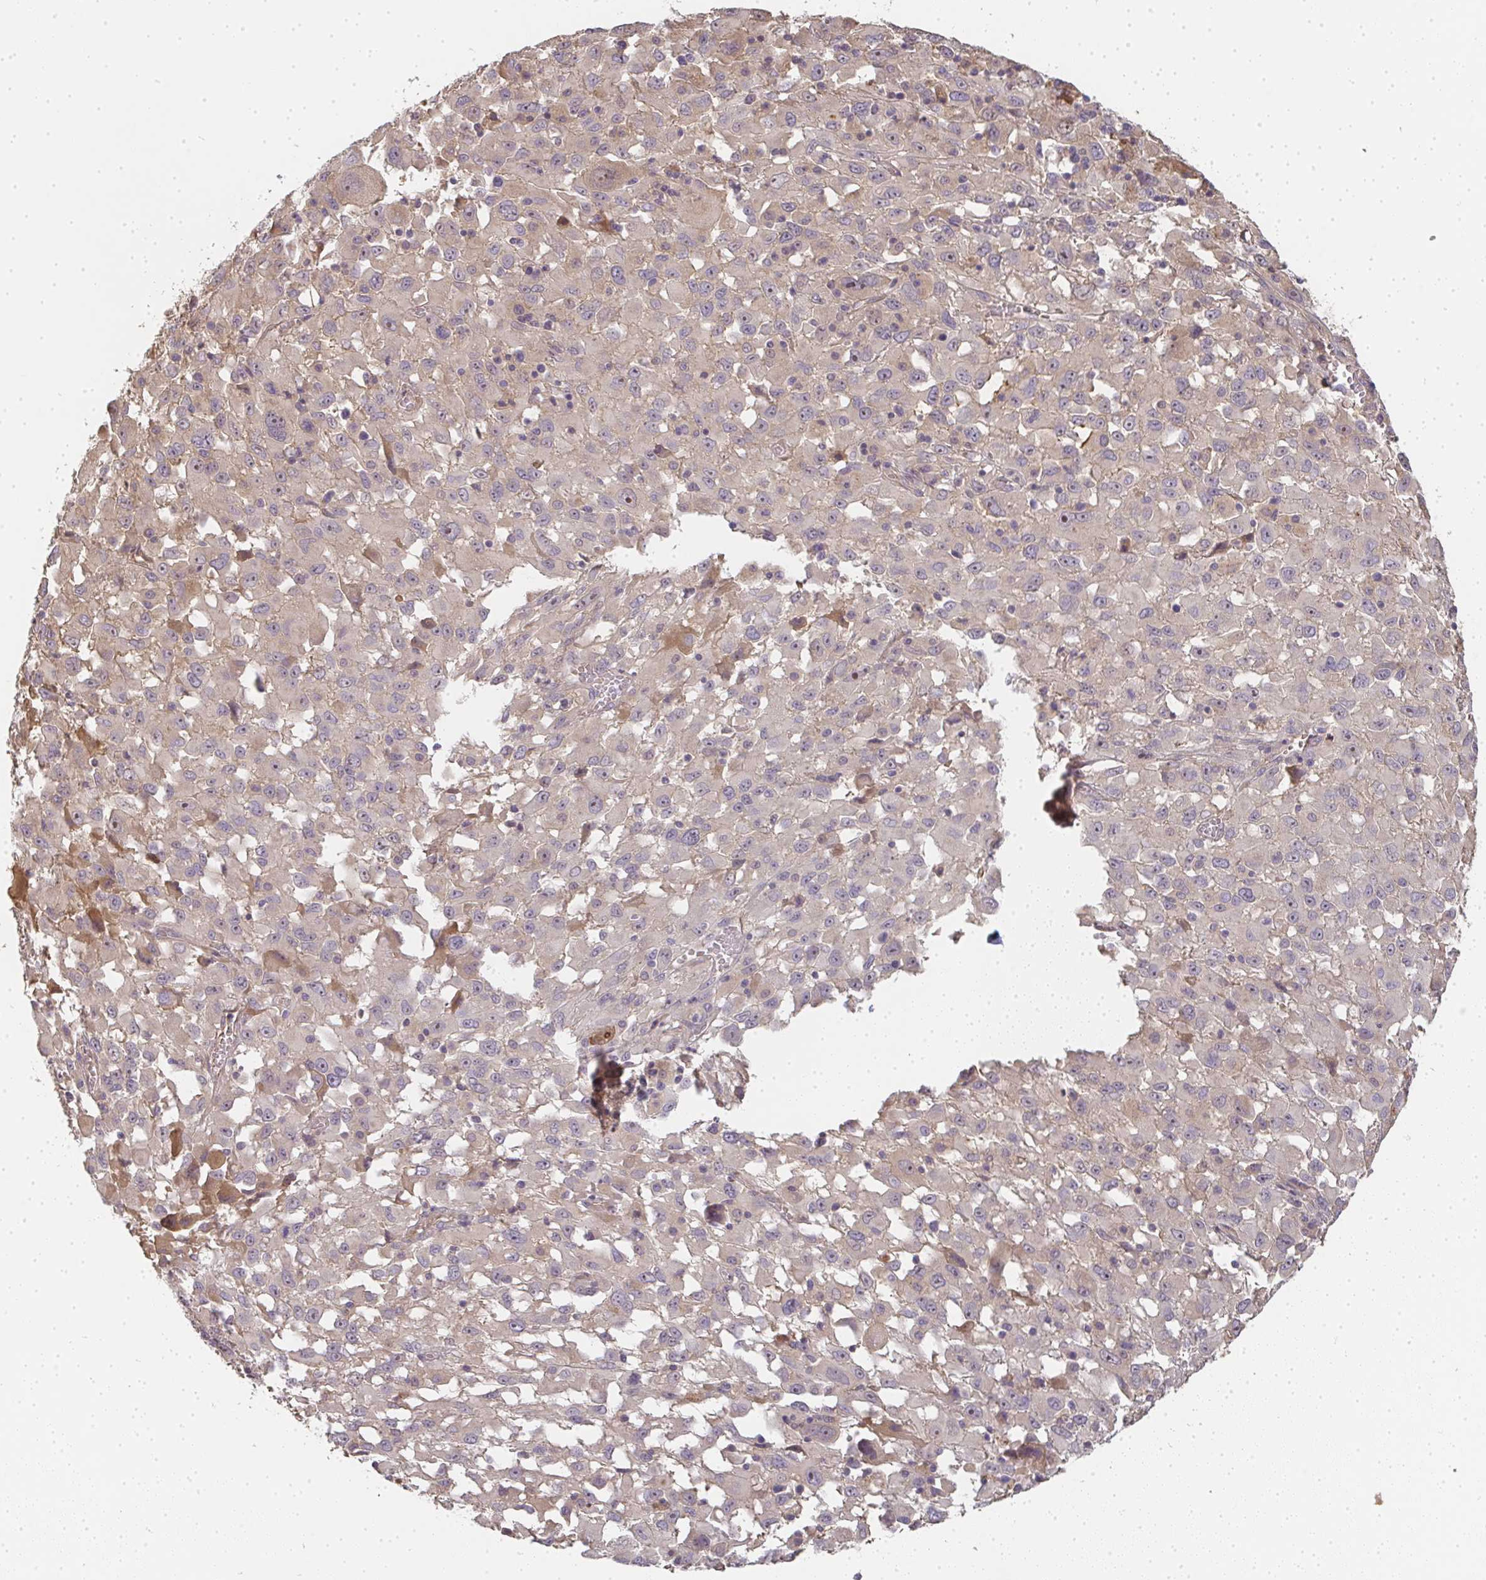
{"staining": {"intensity": "negative", "quantity": "none", "location": "none"}, "tissue": "melanoma", "cell_type": "Tumor cells", "image_type": "cancer", "snomed": [{"axis": "morphology", "description": "Malignant melanoma, Metastatic site"}, {"axis": "topography", "description": "Soft tissue"}], "caption": "DAB immunohistochemical staining of human malignant melanoma (metastatic site) reveals no significant expression in tumor cells.", "gene": "SLC35B3", "patient": {"sex": "male", "age": 50}}